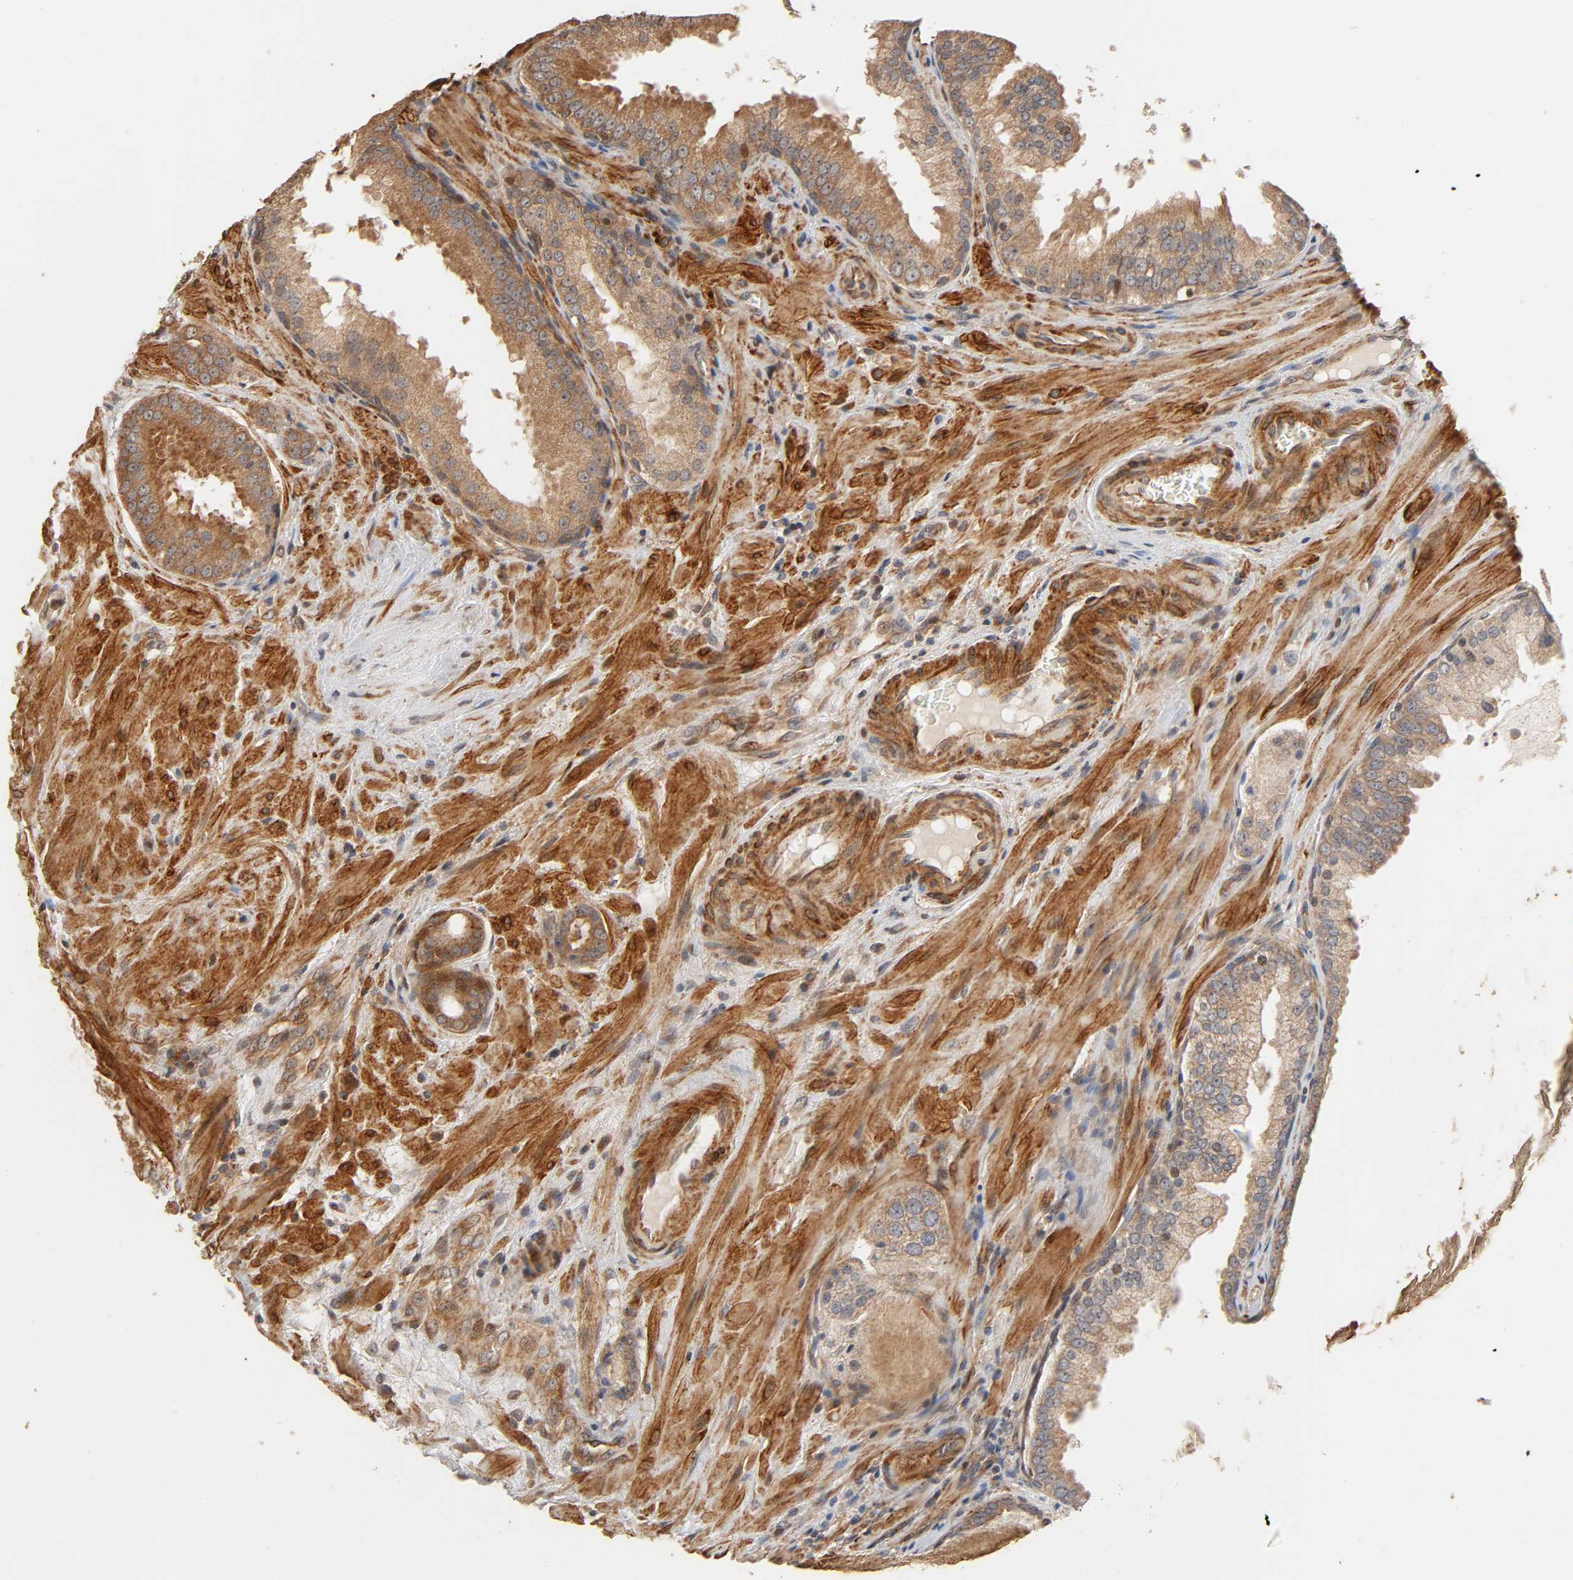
{"staining": {"intensity": "moderate", "quantity": ">75%", "location": "cytoplasmic/membranous"}, "tissue": "prostate cancer", "cell_type": "Tumor cells", "image_type": "cancer", "snomed": [{"axis": "morphology", "description": "Adenocarcinoma, High grade"}, {"axis": "topography", "description": "Prostate"}], "caption": "Protein staining of high-grade adenocarcinoma (prostate) tissue reveals moderate cytoplasmic/membranous expression in approximately >75% of tumor cells.", "gene": "NEMF", "patient": {"sex": "male", "age": 68}}